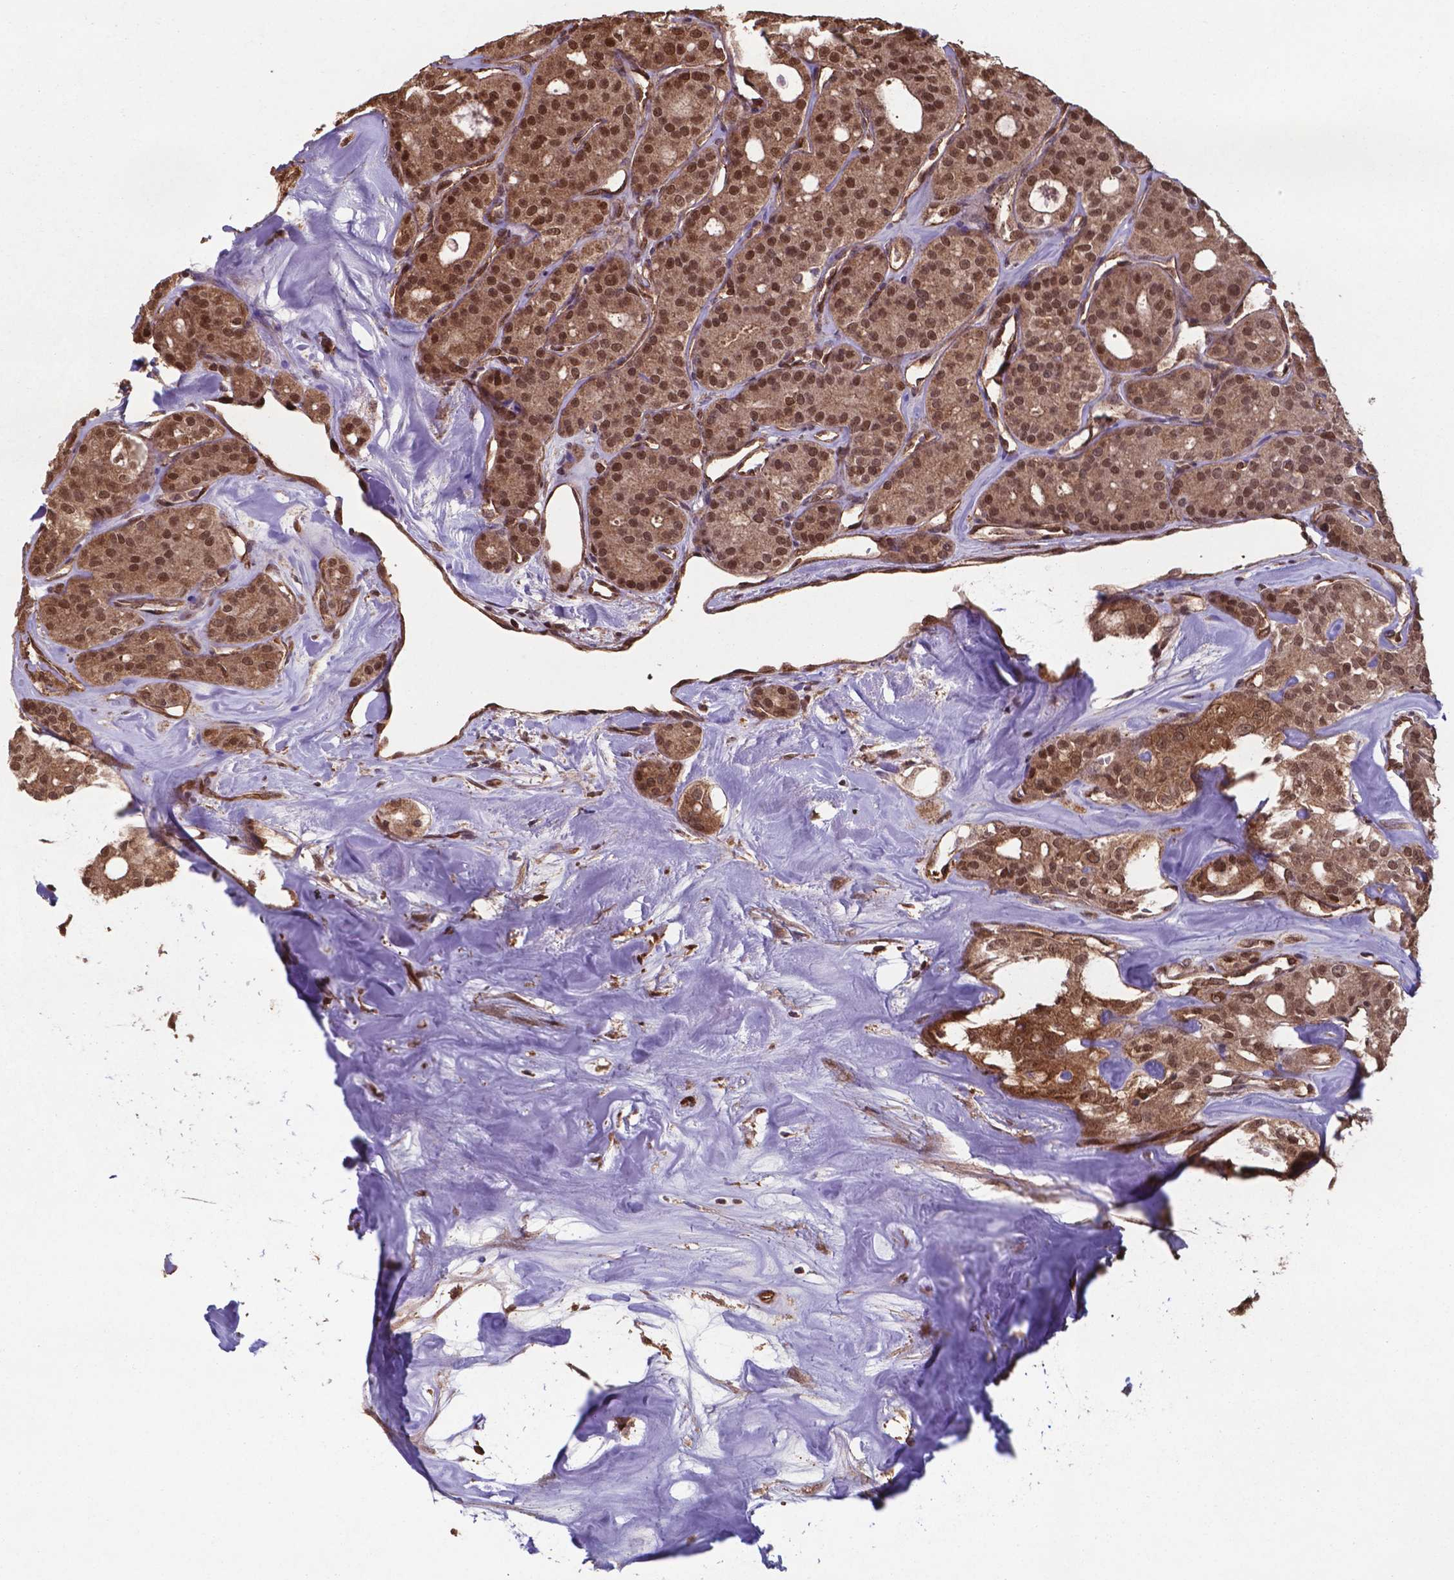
{"staining": {"intensity": "moderate", "quantity": ">75%", "location": "cytoplasmic/membranous,nuclear"}, "tissue": "thyroid cancer", "cell_type": "Tumor cells", "image_type": "cancer", "snomed": [{"axis": "morphology", "description": "Follicular adenoma carcinoma, NOS"}, {"axis": "topography", "description": "Thyroid gland"}], "caption": "Thyroid cancer stained for a protein (brown) reveals moderate cytoplasmic/membranous and nuclear positive staining in approximately >75% of tumor cells.", "gene": "CHP2", "patient": {"sex": "male", "age": 75}}